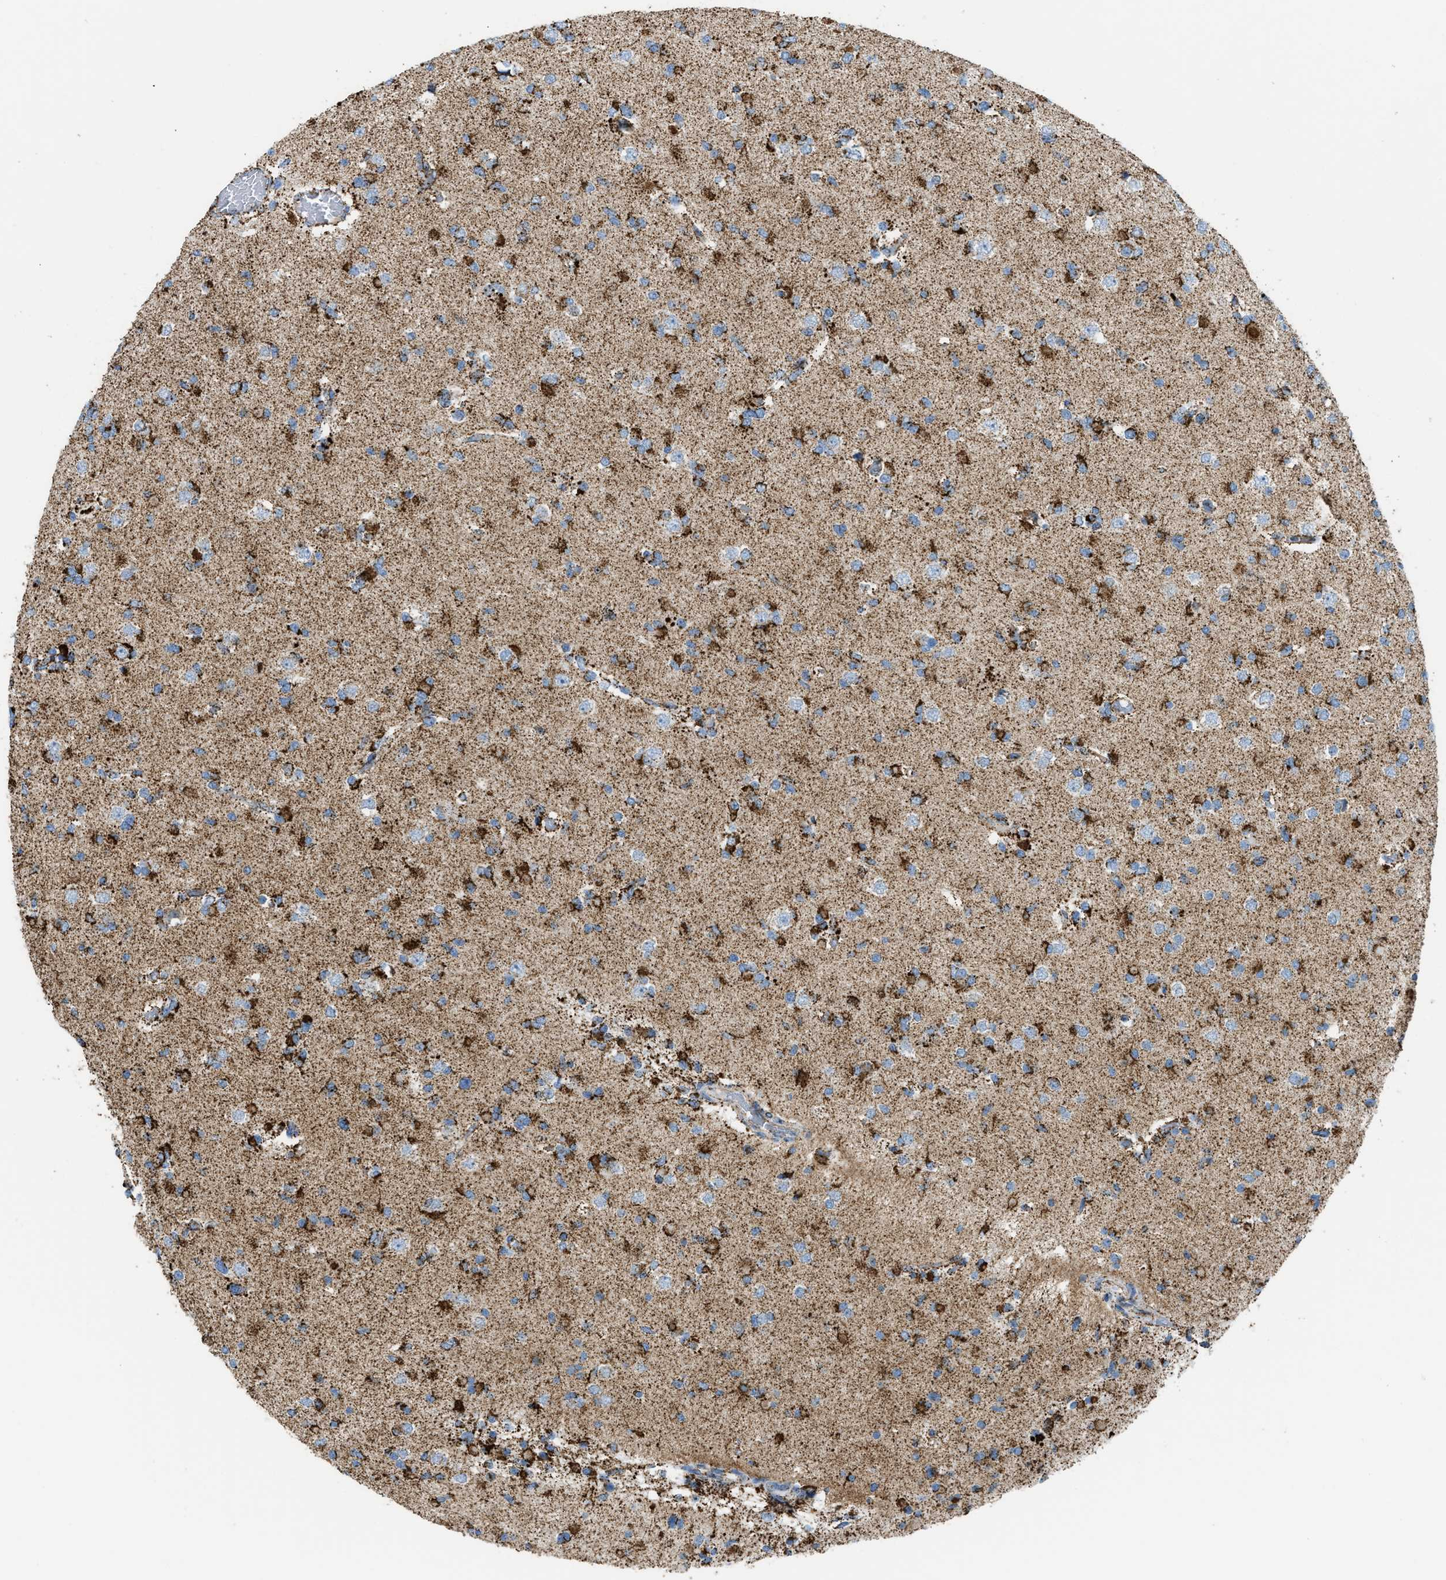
{"staining": {"intensity": "strong", "quantity": "25%-75%", "location": "cytoplasmic/membranous"}, "tissue": "glioma", "cell_type": "Tumor cells", "image_type": "cancer", "snomed": [{"axis": "morphology", "description": "Glioma, malignant, Low grade"}, {"axis": "topography", "description": "Brain"}], "caption": "Glioma stained with immunohistochemistry (IHC) reveals strong cytoplasmic/membranous positivity in about 25%-75% of tumor cells.", "gene": "ETFB", "patient": {"sex": "female", "age": 22}}